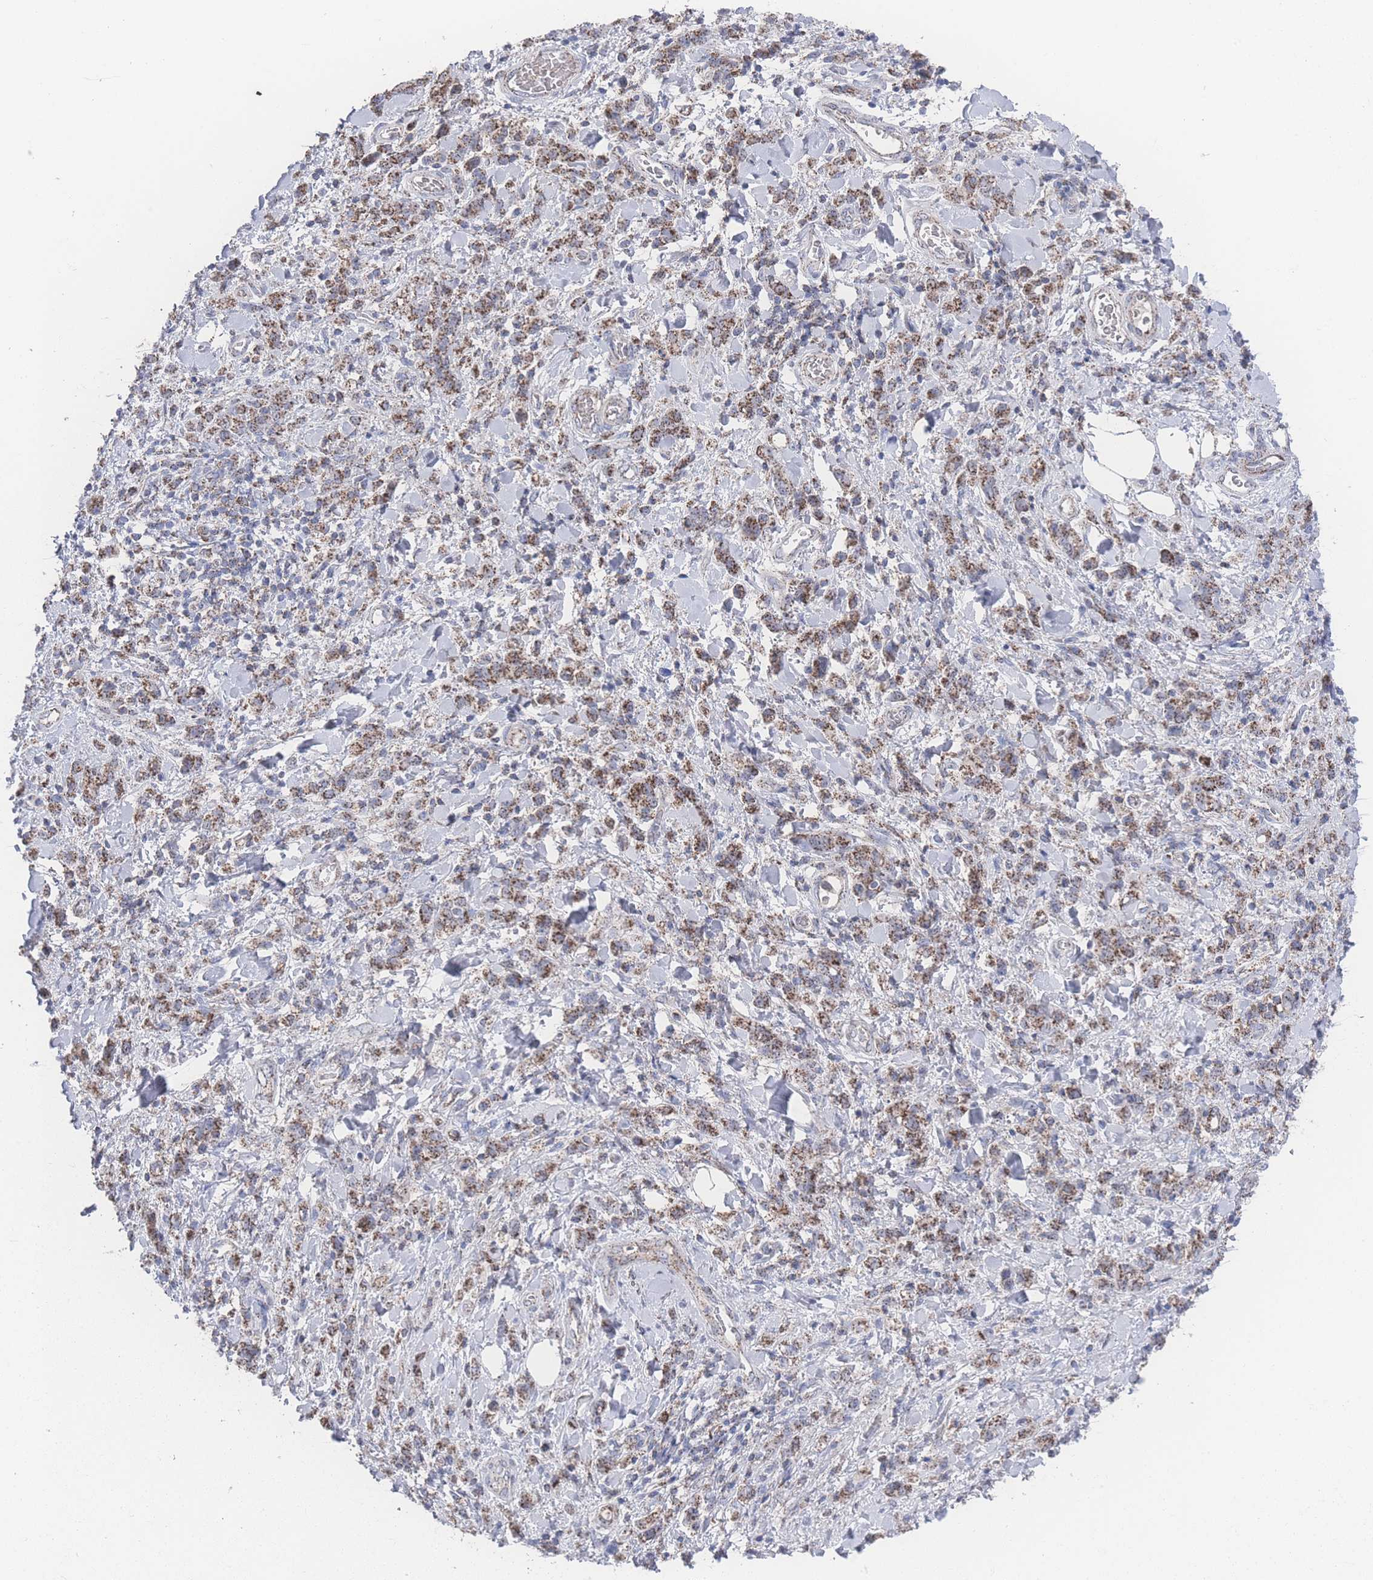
{"staining": {"intensity": "strong", "quantity": ">75%", "location": "cytoplasmic/membranous"}, "tissue": "stomach cancer", "cell_type": "Tumor cells", "image_type": "cancer", "snomed": [{"axis": "morphology", "description": "Adenocarcinoma, NOS"}, {"axis": "topography", "description": "Stomach"}], "caption": "Immunohistochemical staining of stomach adenocarcinoma demonstrates strong cytoplasmic/membranous protein positivity in approximately >75% of tumor cells.", "gene": "PEX14", "patient": {"sex": "male", "age": 77}}